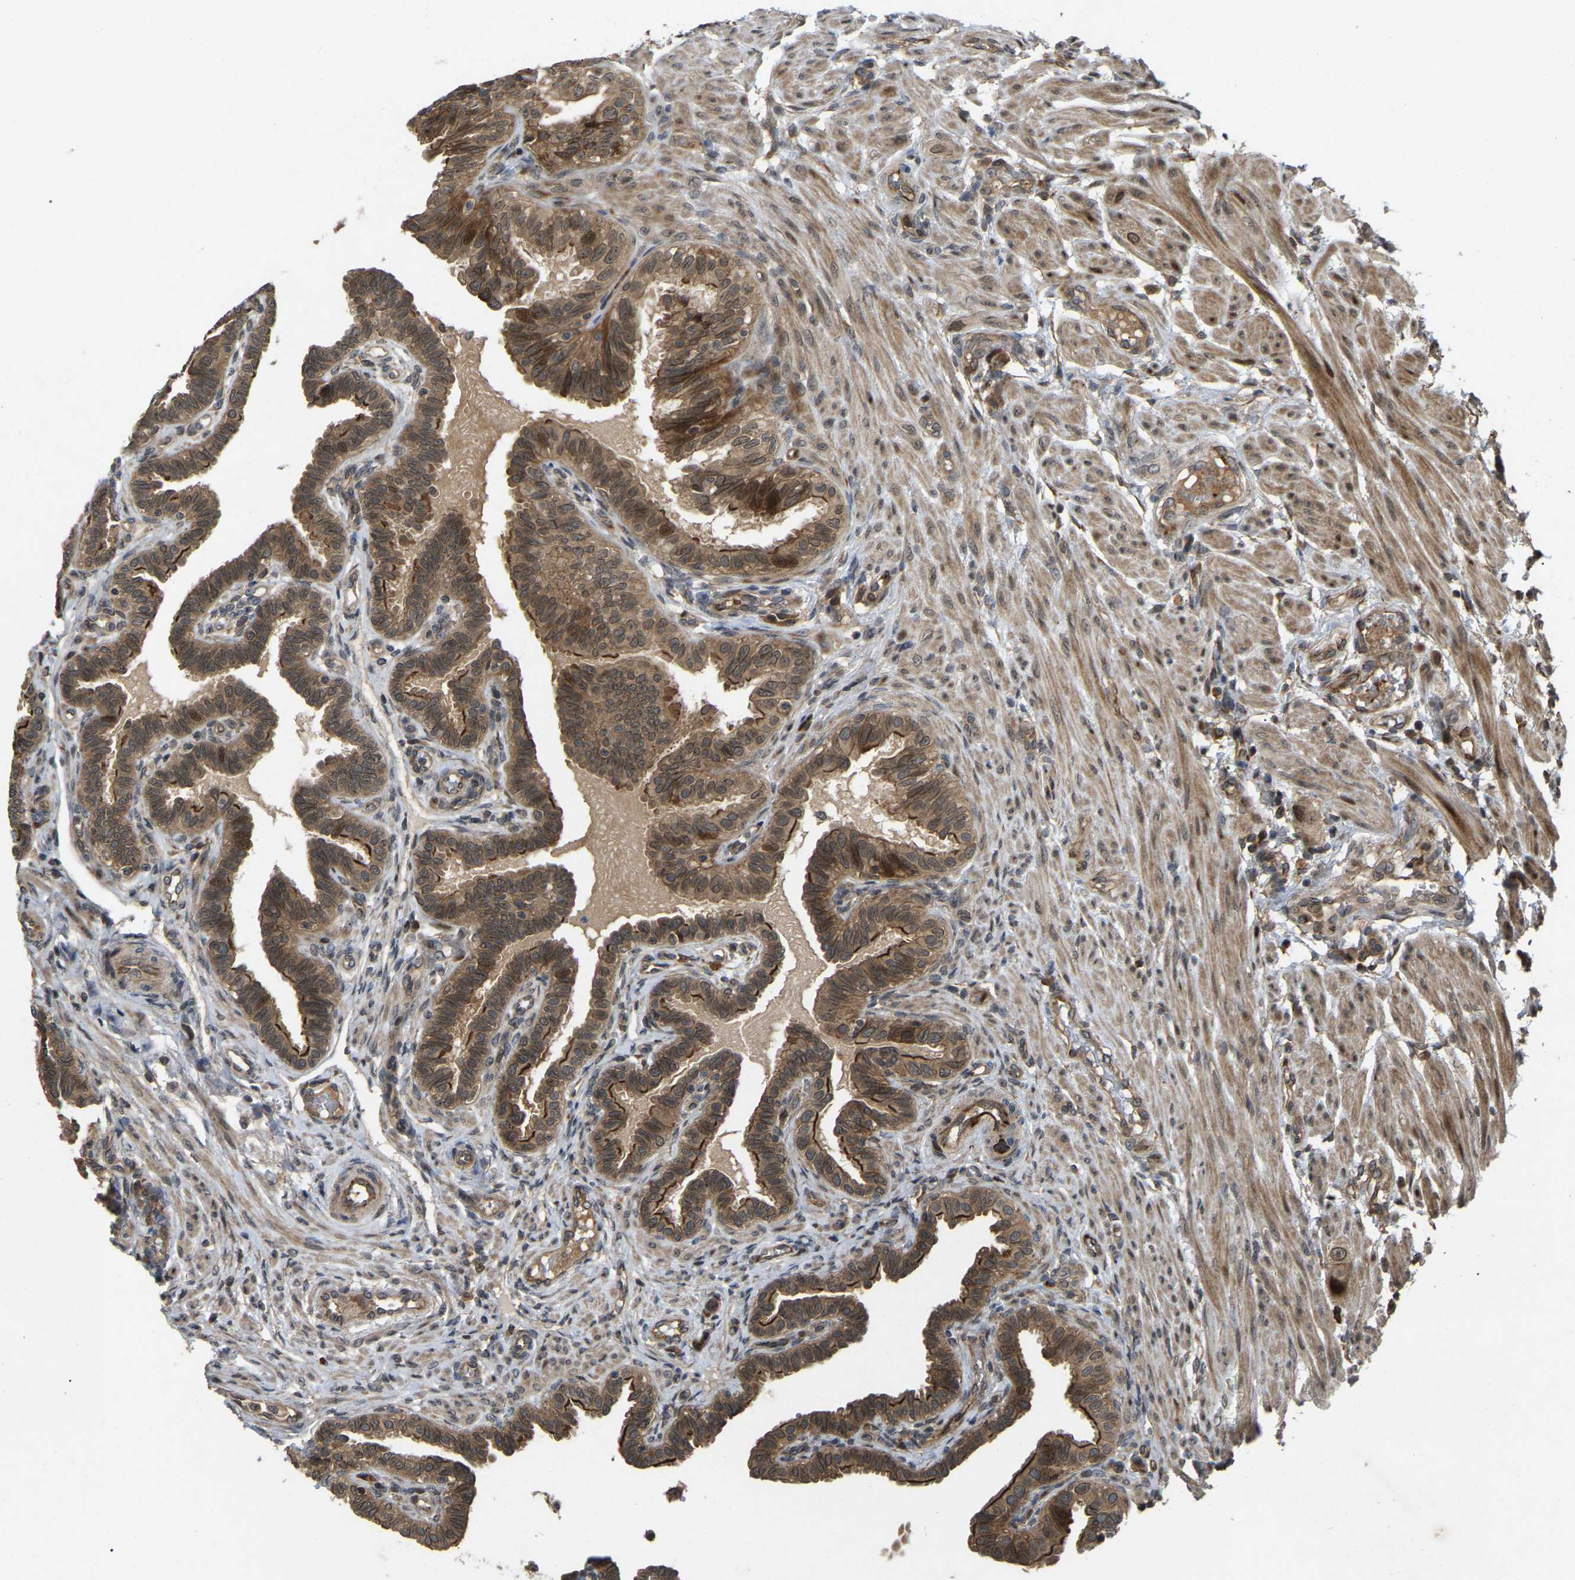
{"staining": {"intensity": "moderate", "quantity": ">75%", "location": "cytoplasmic/membranous,nuclear"}, "tissue": "fallopian tube", "cell_type": "Glandular cells", "image_type": "normal", "snomed": [{"axis": "morphology", "description": "Normal tissue, NOS"}, {"axis": "topography", "description": "Fallopian tube"}, {"axis": "topography", "description": "Placenta"}], "caption": "Protein analysis of normal fallopian tube reveals moderate cytoplasmic/membranous,nuclear expression in about >75% of glandular cells. The staining was performed using DAB (3,3'-diaminobenzidine) to visualize the protein expression in brown, while the nuclei were stained in blue with hematoxylin (Magnification: 20x).", "gene": "KIAA1549", "patient": {"sex": "female", "age": 34}}